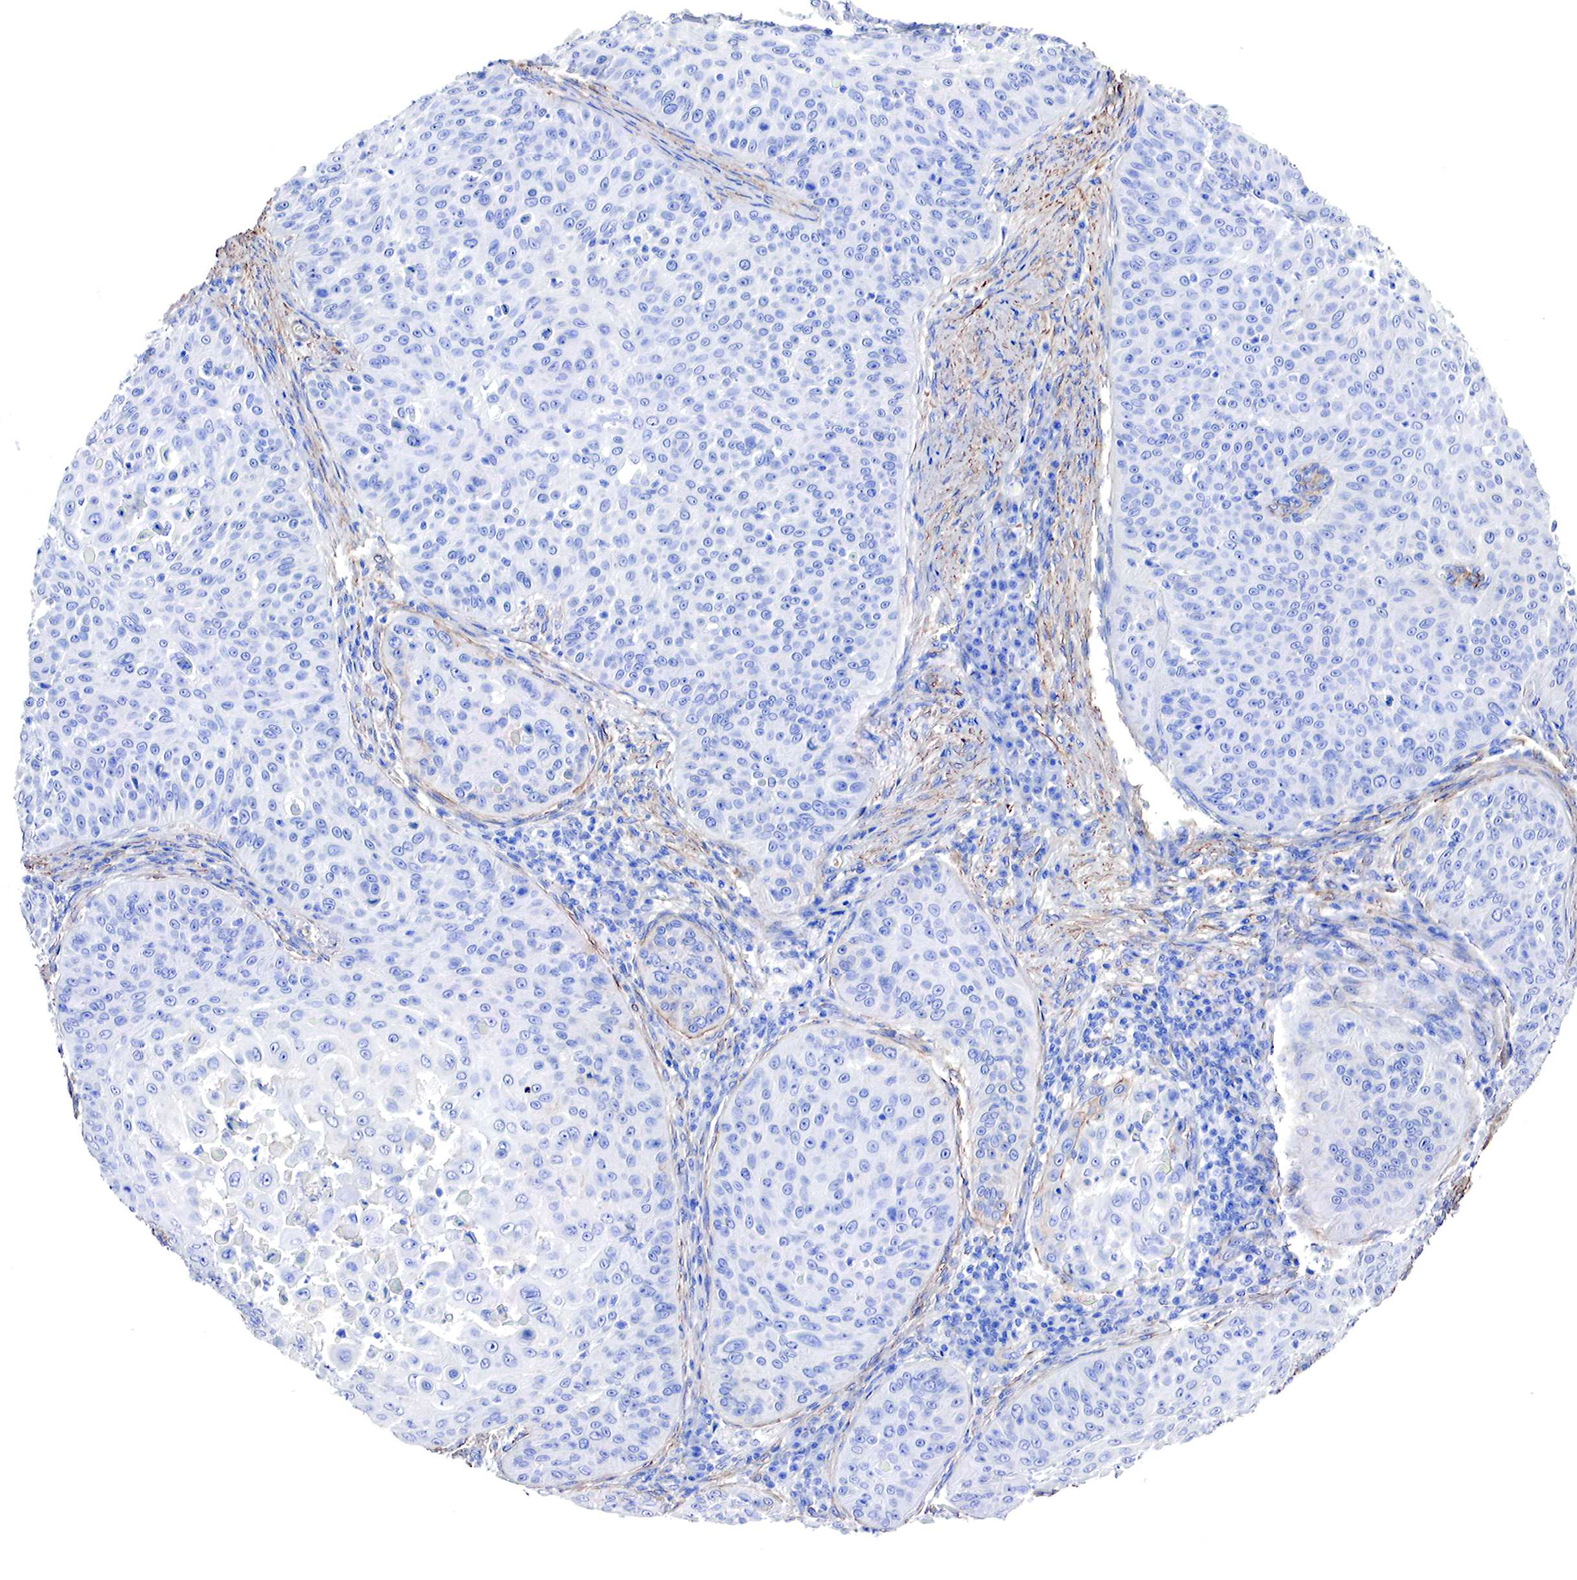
{"staining": {"intensity": "negative", "quantity": "none", "location": "none"}, "tissue": "skin cancer", "cell_type": "Tumor cells", "image_type": "cancer", "snomed": [{"axis": "morphology", "description": "Squamous cell carcinoma, NOS"}, {"axis": "topography", "description": "Skin"}], "caption": "A histopathology image of skin squamous cell carcinoma stained for a protein demonstrates no brown staining in tumor cells.", "gene": "TPM1", "patient": {"sex": "male", "age": 82}}